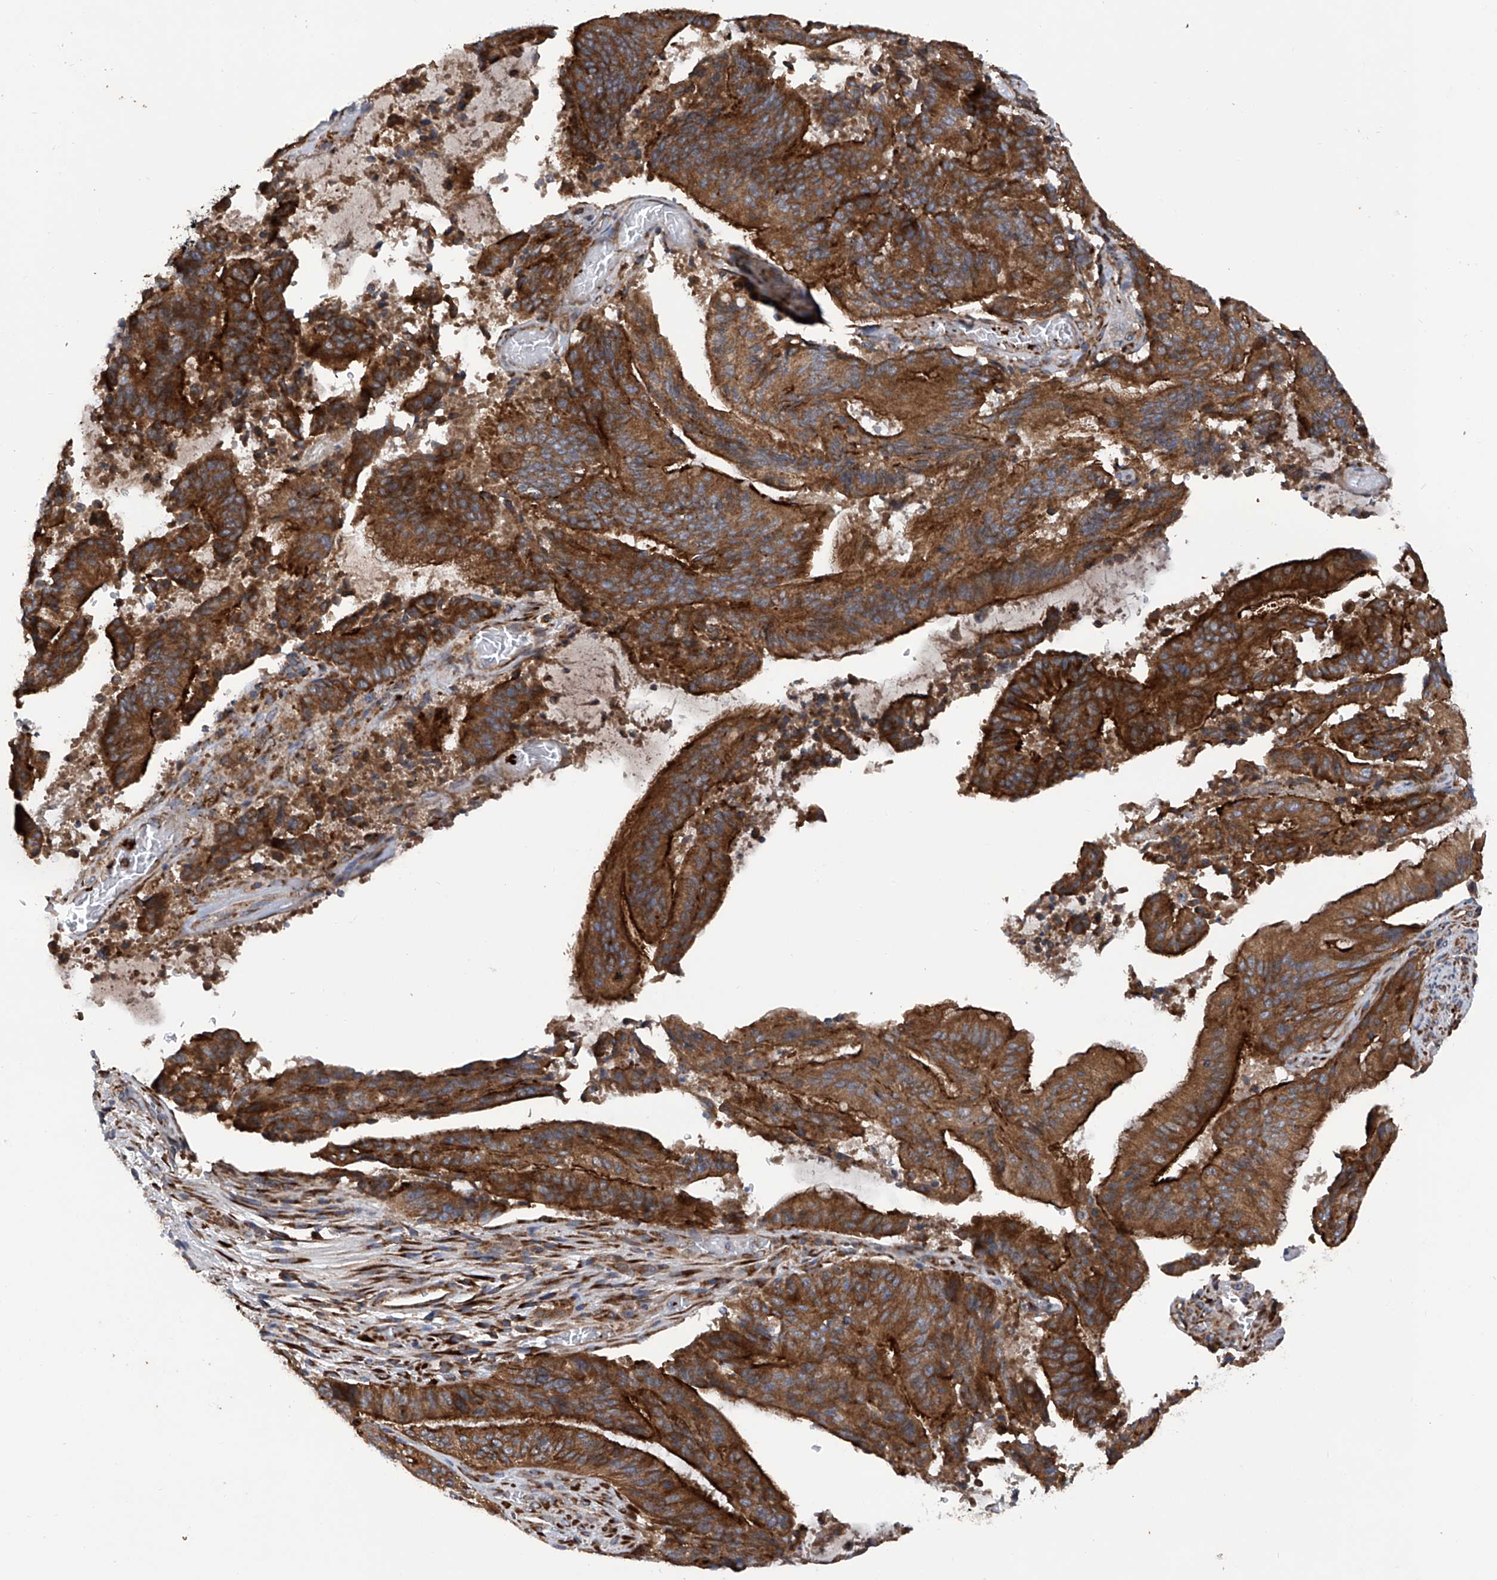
{"staining": {"intensity": "strong", "quantity": ">75%", "location": "cytoplasmic/membranous"}, "tissue": "liver cancer", "cell_type": "Tumor cells", "image_type": "cancer", "snomed": [{"axis": "morphology", "description": "Normal tissue, NOS"}, {"axis": "morphology", "description": "Cholangiocarcinoma"}, {"axis": "topography", "description": "Liver"}, {"axis": "topography", "description": "Peripheral nerve tissue"}], "caption": "Human liver cholangiocarcinoma stained with a brown dye exhibits strong cytoplasmic/membranous positive expression in approximately >75% of tumor cells.", "gene": "ASCC3", "patient": {"sex": "female", "age": 73}}